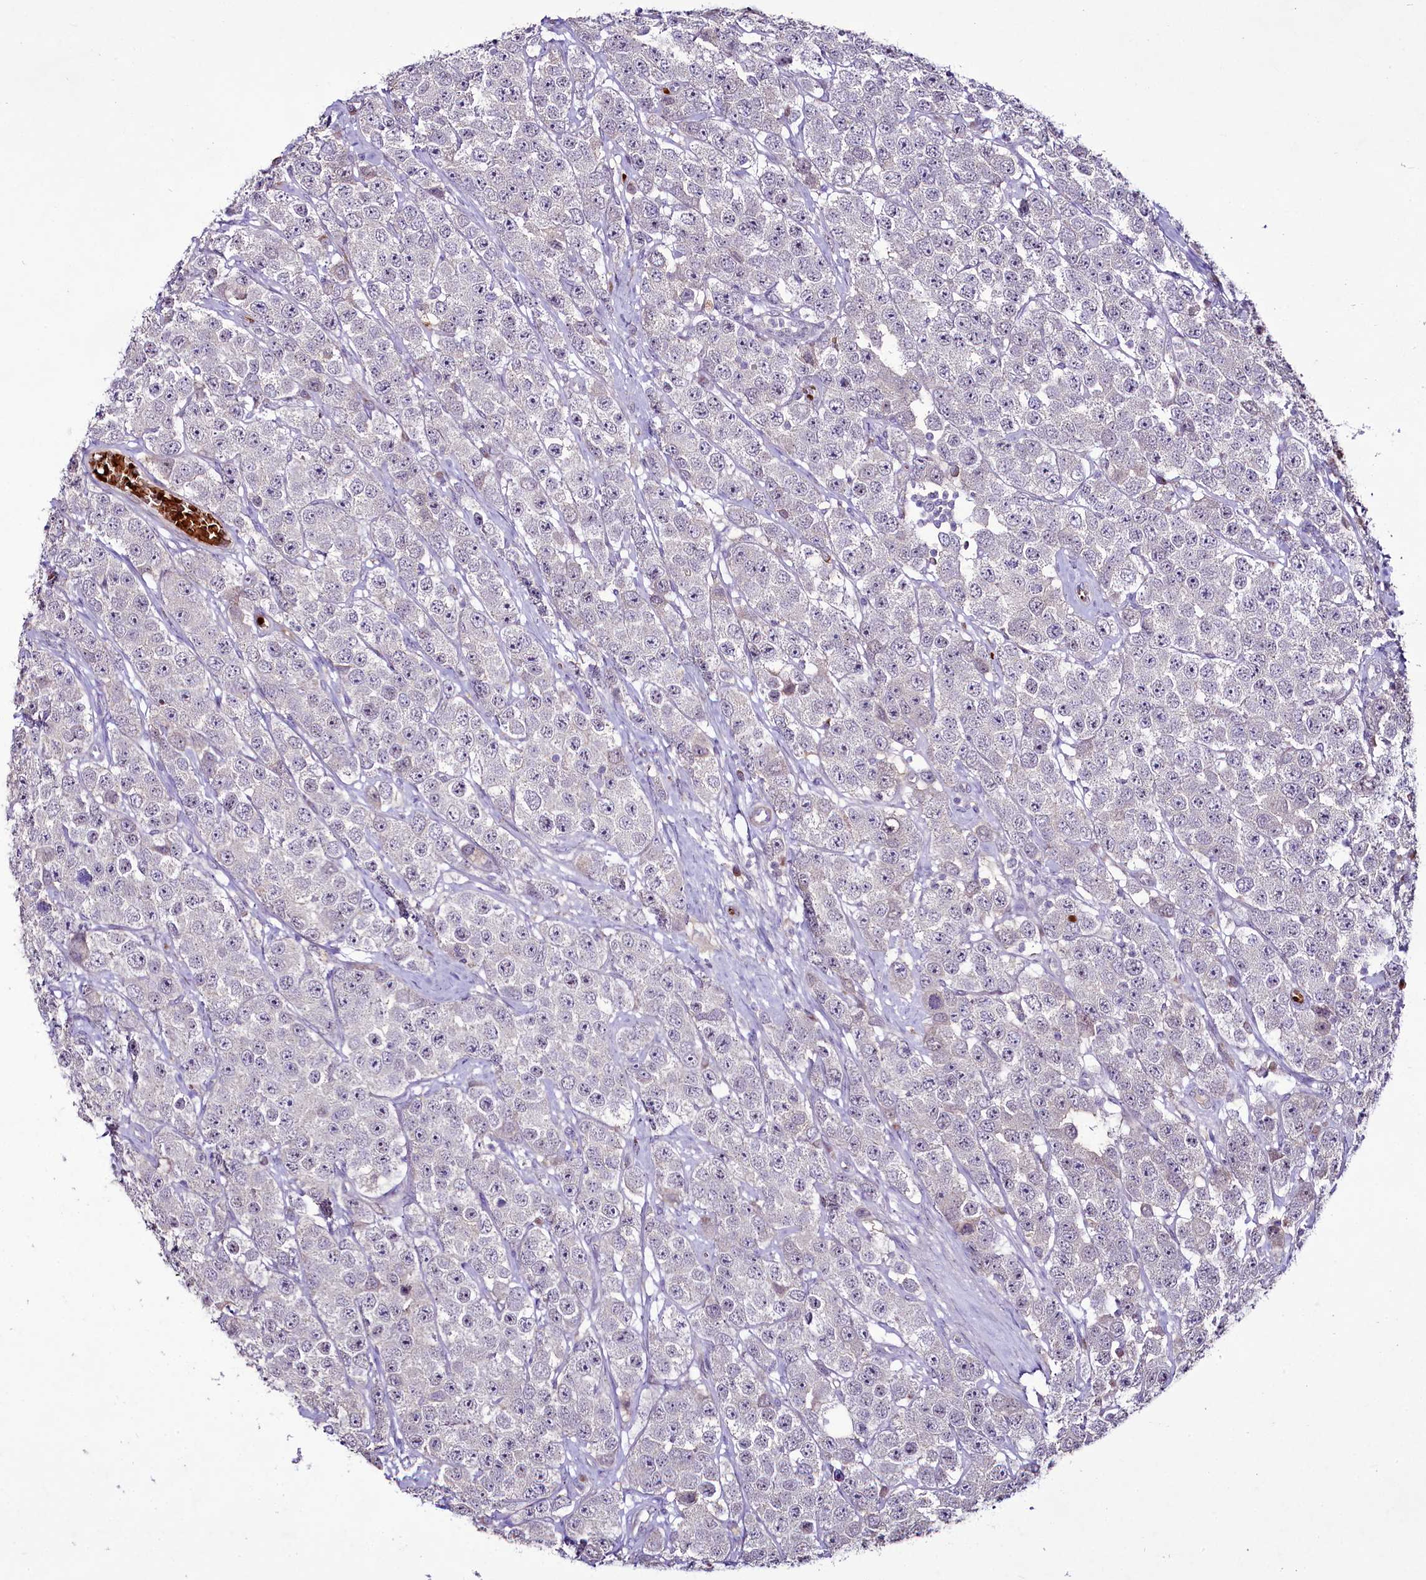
{"staining": {"intensity": "negative", "quantity": "none", "location": "none"}, "tissue": "testis cancer", "cell_type": "Tumor cells", "image_type": "cancer", "snomed": [{"axis": "morphology", "description": "Seminoma, NOS"}, {"axis": "topography", "description": "Testis"}], "caption": "Immunohistochemistry histopathology image of testis seminoma stained for a protein (brown), which reveals no expression in tumor cells. The staining is performed using DAB brown chromogen with nuclei counter-stained in using hematoxylin.", "gene": "SUSD3", "patient": {"sex": "male", "age": 28}}